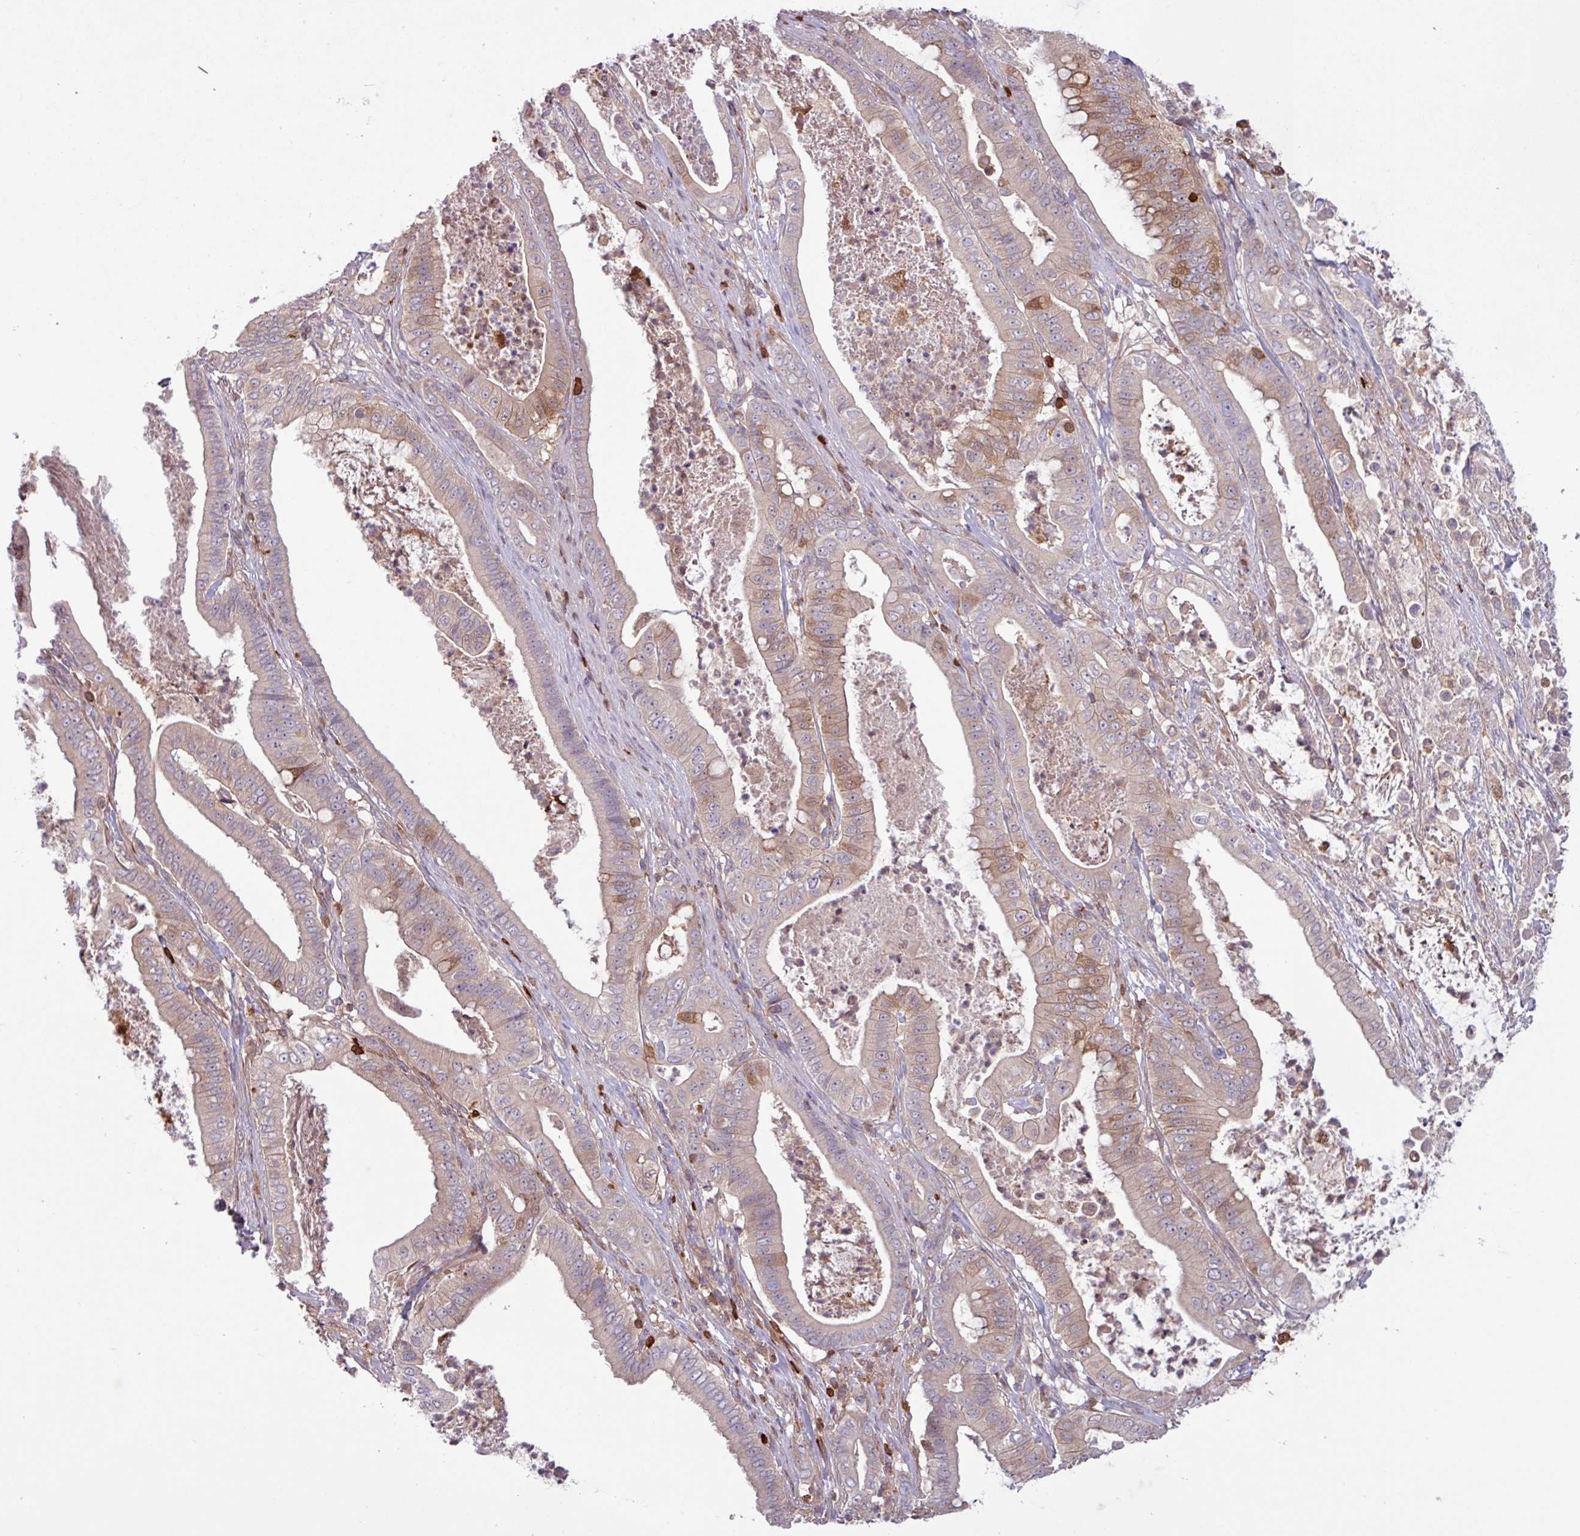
{"staining": {"intensity": "weak", "quantity": "25%-75%", "location": "cytoplasmic/membranous"}, "tissue": "pancreatic cancer", "cell_type": "Tumor cells", "image_type": "cancer", "snomed": [{"axis": "morphology", "description": "Adenocarcinoma, NOS"}, {"axis": "topography", "description": "Pancreas"}], "caption": "Human pancreatic adenocarcinoma stained with a brown dye reveals weak cytoplasmic/membranous positive positivity in about 25%-75% of tumor cells.", "gene": "SEC61G", "patient": {"sex": "male", "age": 71}}